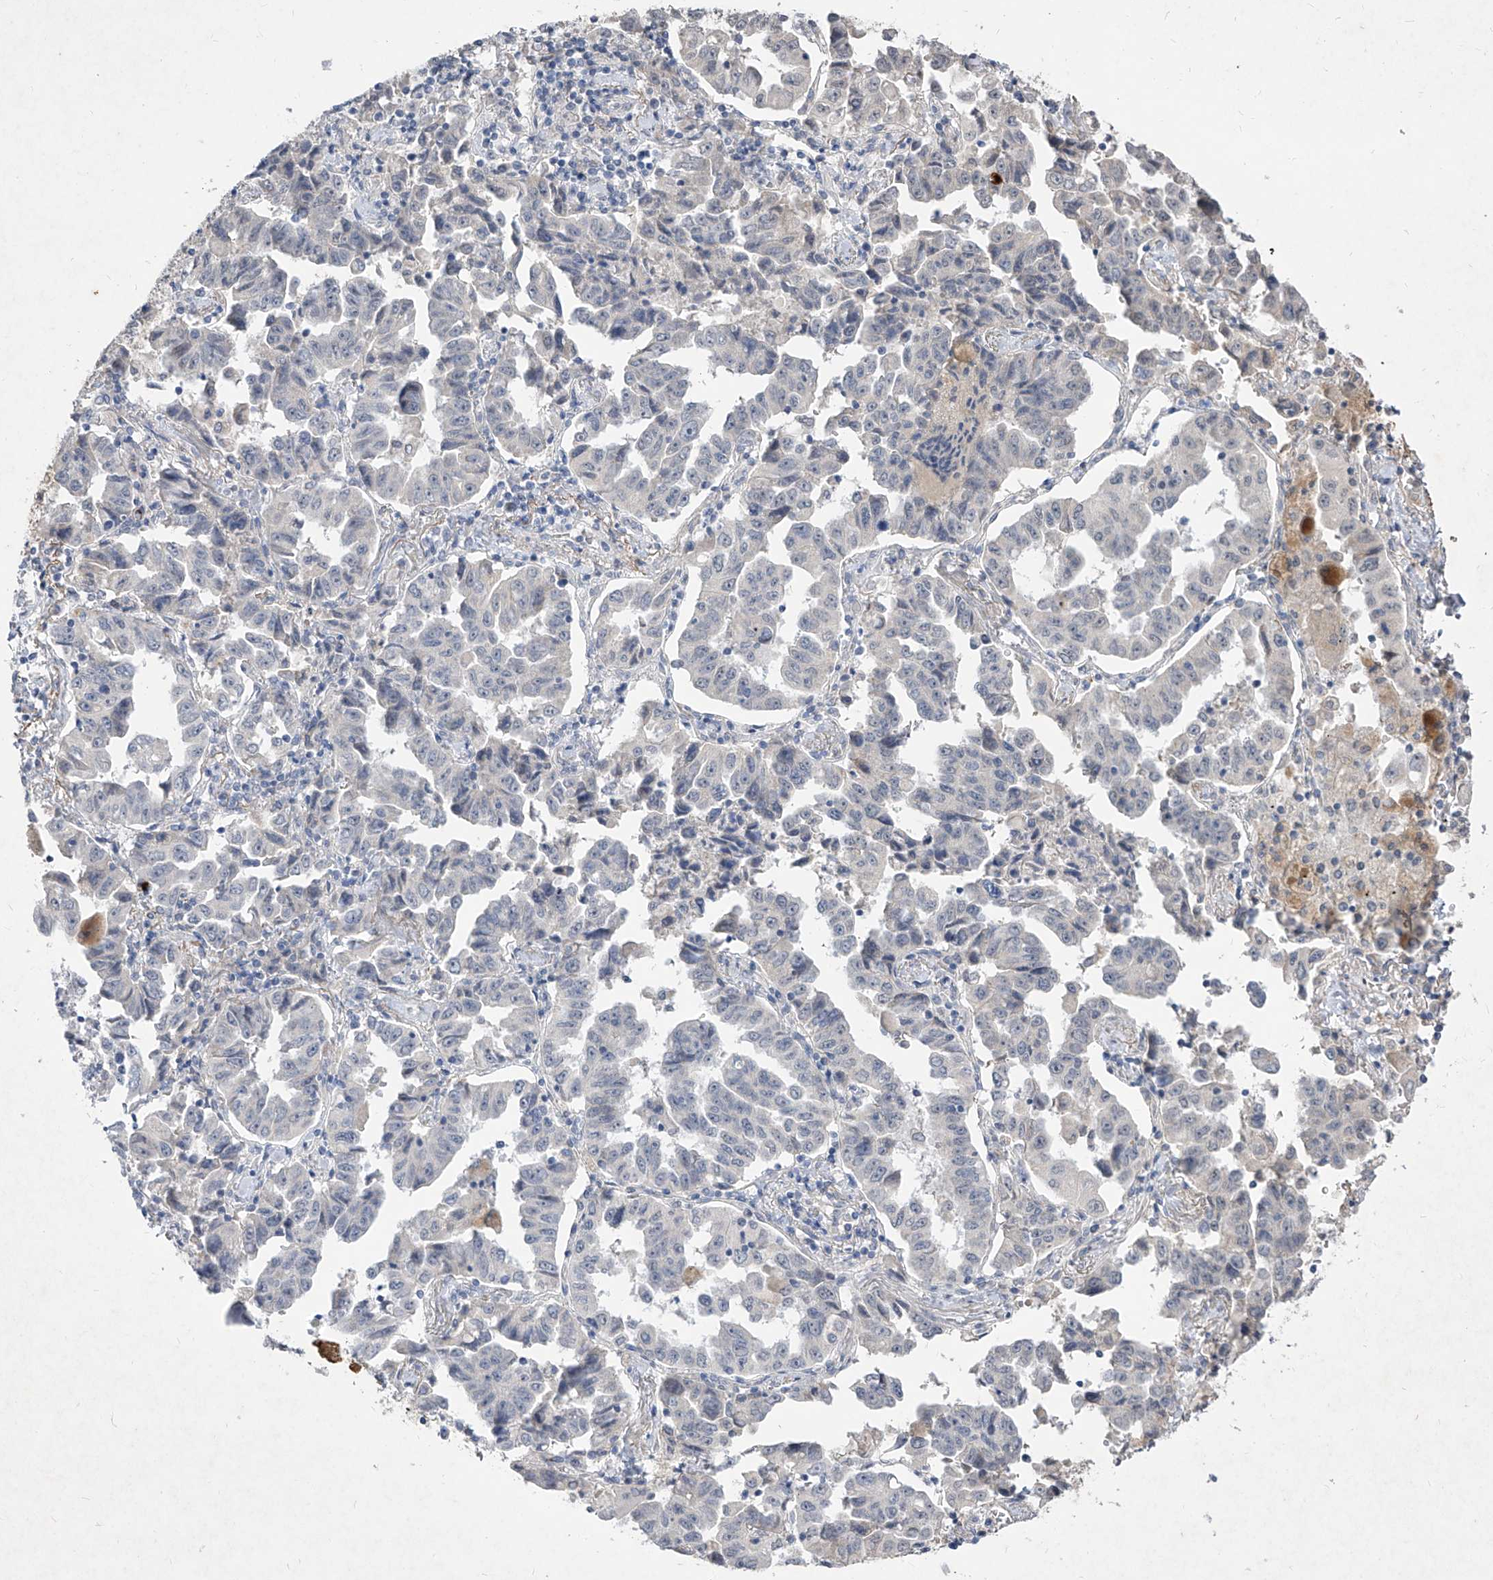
{"staining": {"intensity": "negative", "quantity": "none", "location": "none"}, "tissue": "lung cancer", "cell_type": "Tumor cells", "image_type": "cancer", "snomed": [{"axis": "morphology", "description": "Adenocarcinoma, NOS"}, {"axis": "topography", "description": "Lung"}], "caption": "The photomicrograph demonstrates no significant expression in tumor cells of lung adenocarcinoma.", "gene": "C4A", "patient": {"sex": "female", "age": 51}}